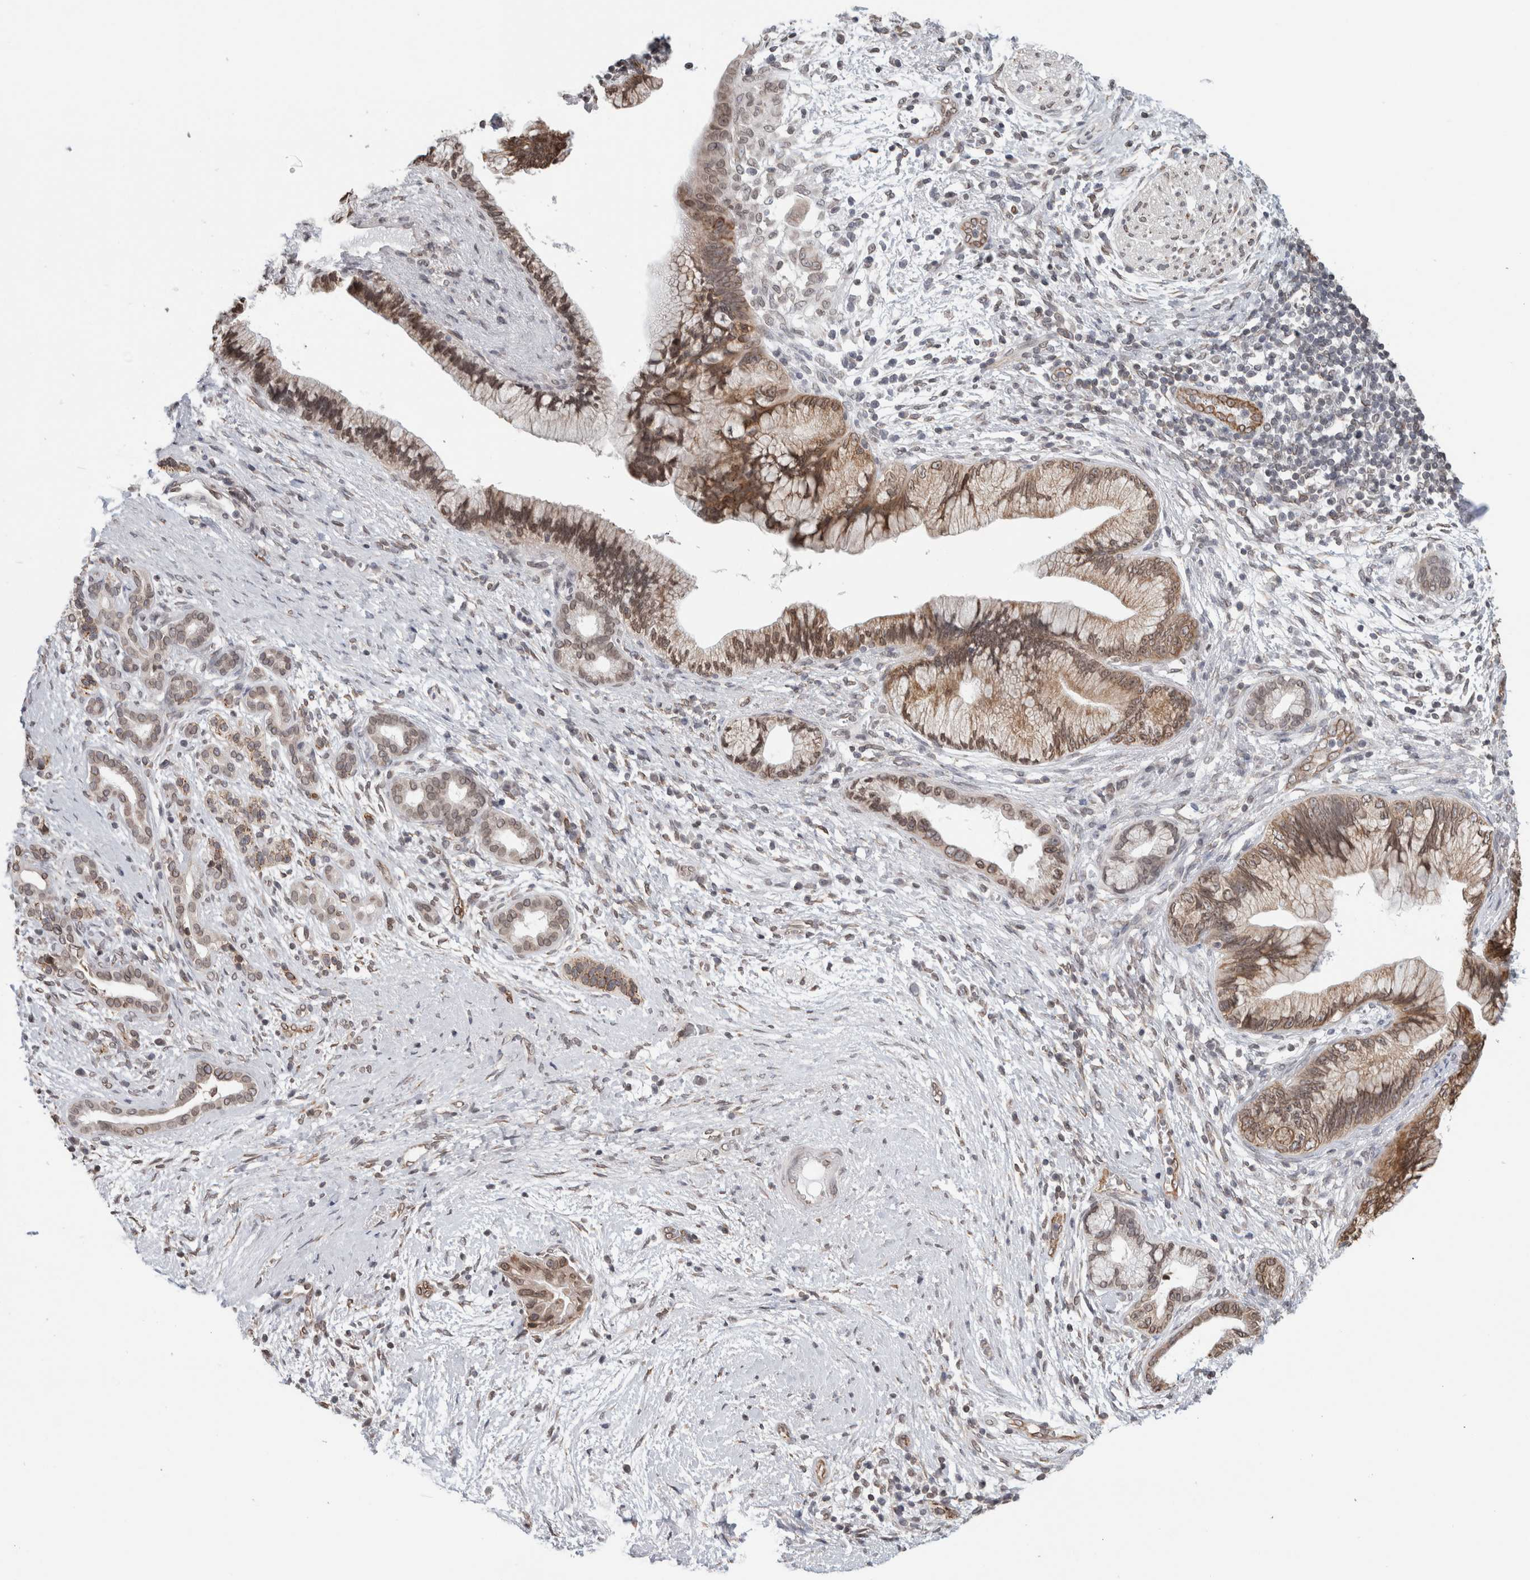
{"staining": {"intensity": "moderate", "quantity": ">75%", "location": "cytoplasmic/membranous,nuclear"}, "tissue": "pancreatic cancer", "cell_type": "Tumor cells", "image_type": "cancer", "snomed": [{"axis": "morphology", "description": "Adenocarcinoma, NOS"}, {"axis": "topography", "description": "Pancreas"}], "caption": "Immunohistochemical staining of pancreatic adenocarcinoma shows medium levels of moderate cytoplasmic/membranous and nuclear protein expression in about >75% of tumor cells.", "gene": "RBMX2", "patient": {"sex": "male", "age": 59}}